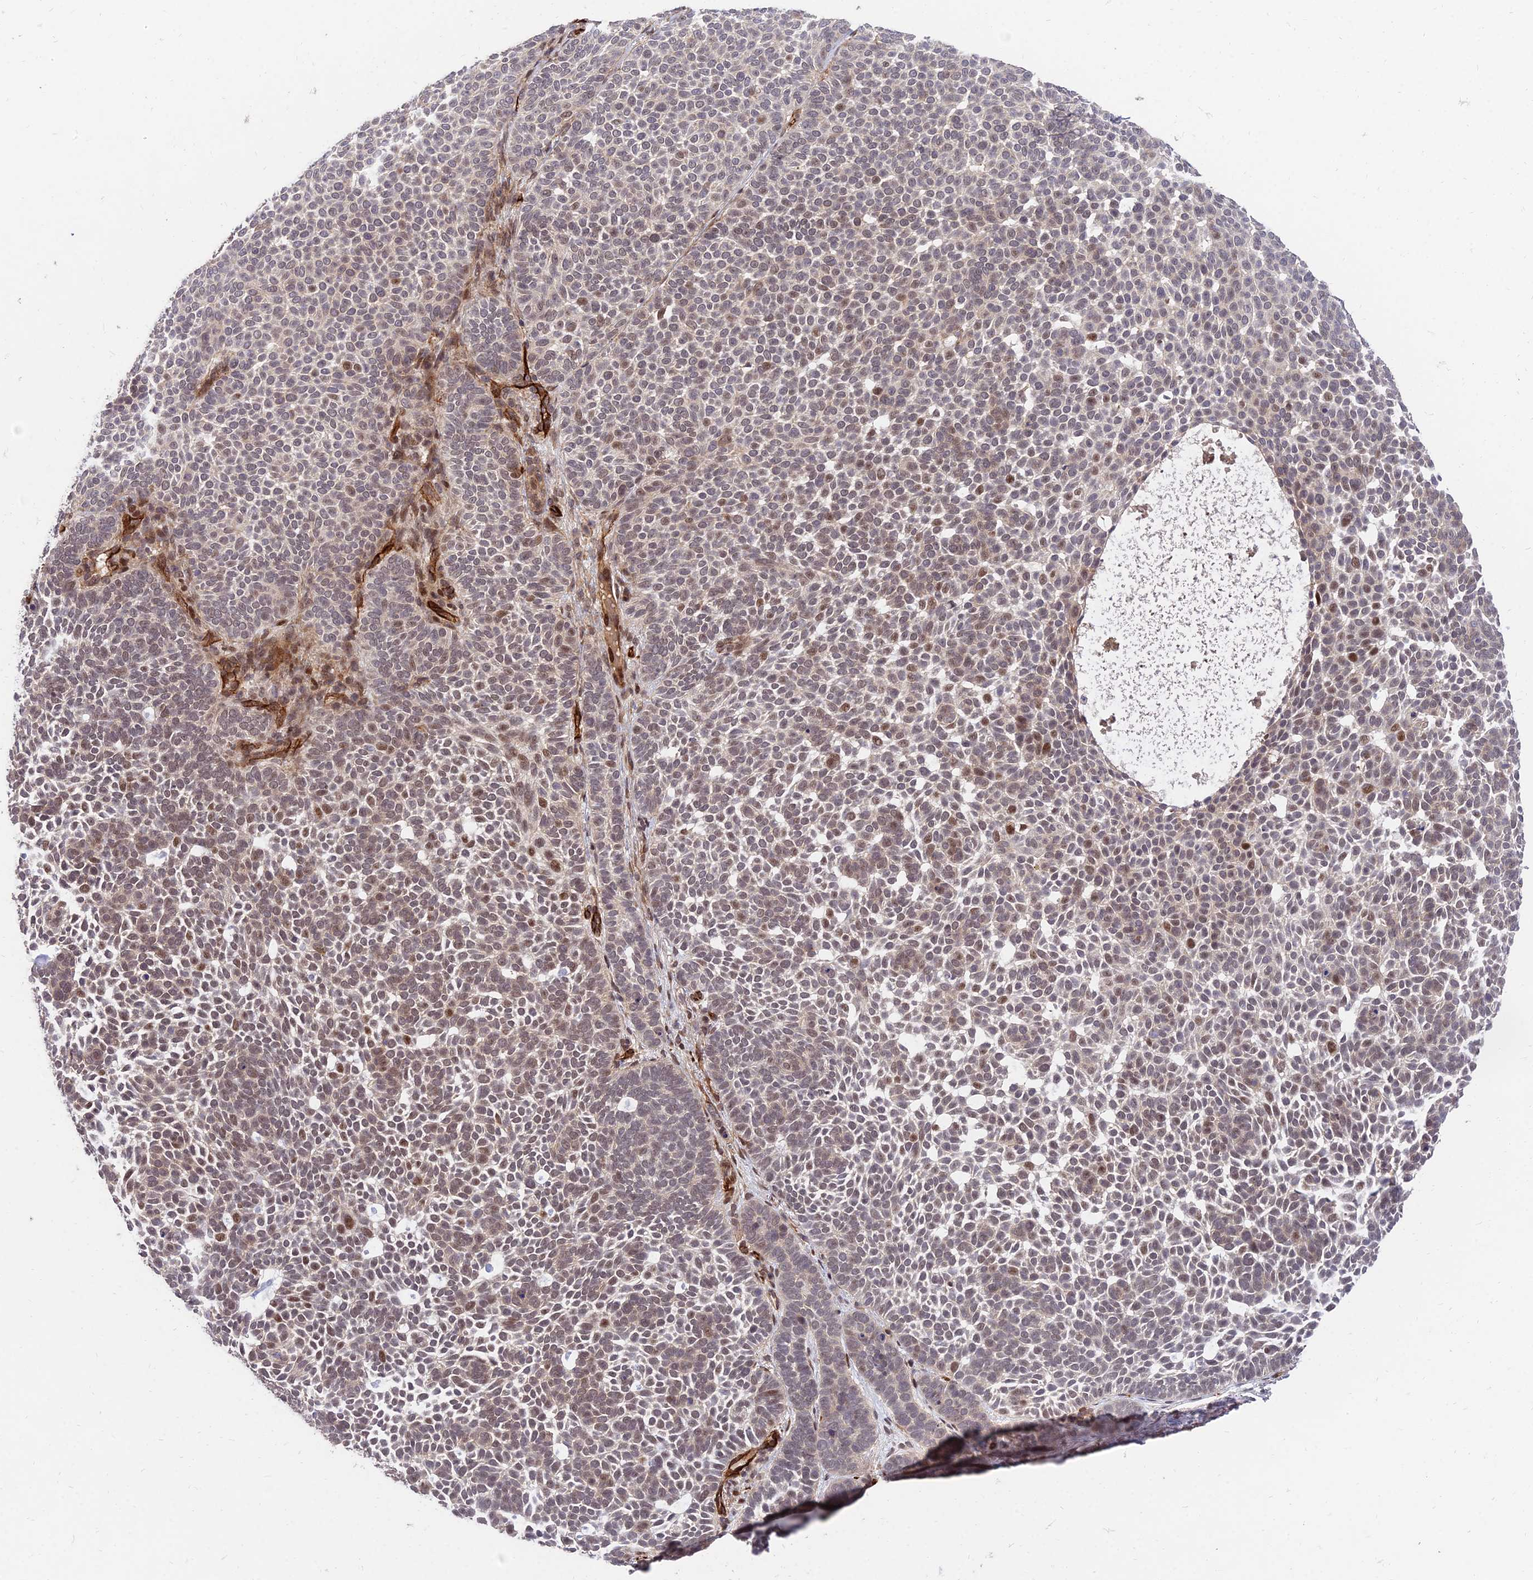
{"staining": {"intensity": "moderate", "quantity": ">75%", "location": "nuclear"}, "tissue": "skin cancer", "cell_type": "Tumor cells", "image_type": "cancer", "snomed": [{"axis": "morphology", "description": "Basal cell carcinoma"}, {"axis": "topography", "description": "Skin"}], "caption": "Immunohistochemical staining of human skin cancer exhibits medium levels of moderate nuclear staining in about >75% of tumor cells.", "gene": "ZNF85", "patient": {"sex": "female", "age": 77}}